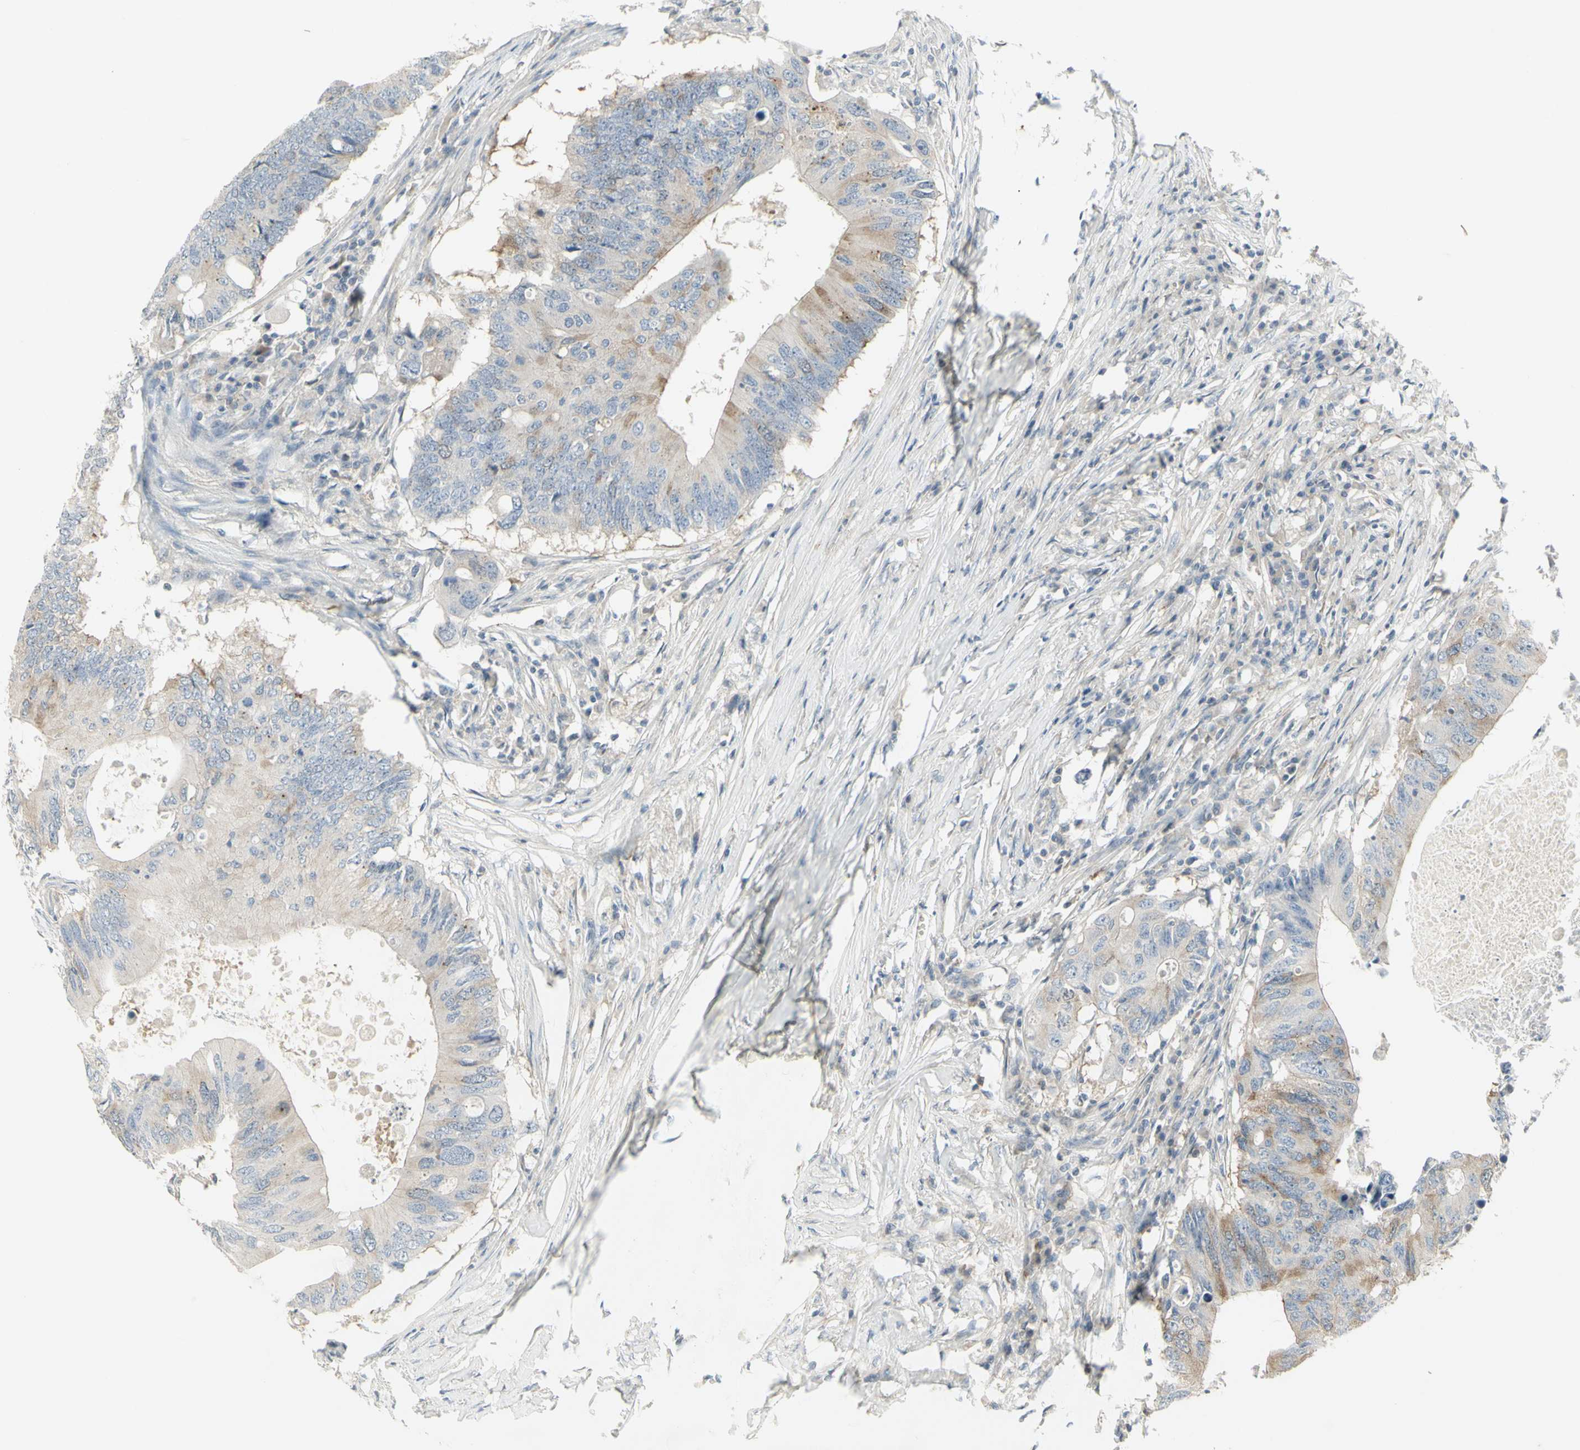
{"staining": {"intensity": "weak", "quantity": "<25%", "location": "cytoplasmic/membranous"}, "tissue": "colorectal cancer", "cell_type": "Tumor cells", "image_type": "cancer", "snomed": [{"axis": "morphology", "description": "Adenocarcinoma, NOS"}, {"axis": "topography", "description": "Colon"}], "caption": "IHC histopathology image of neoplastic tissue: colorectal cancer stained with DAB displays no significant protein expression in tumor cells.", "gene": "CCNB2", "patient": {"sex": "male", "age": 71}}